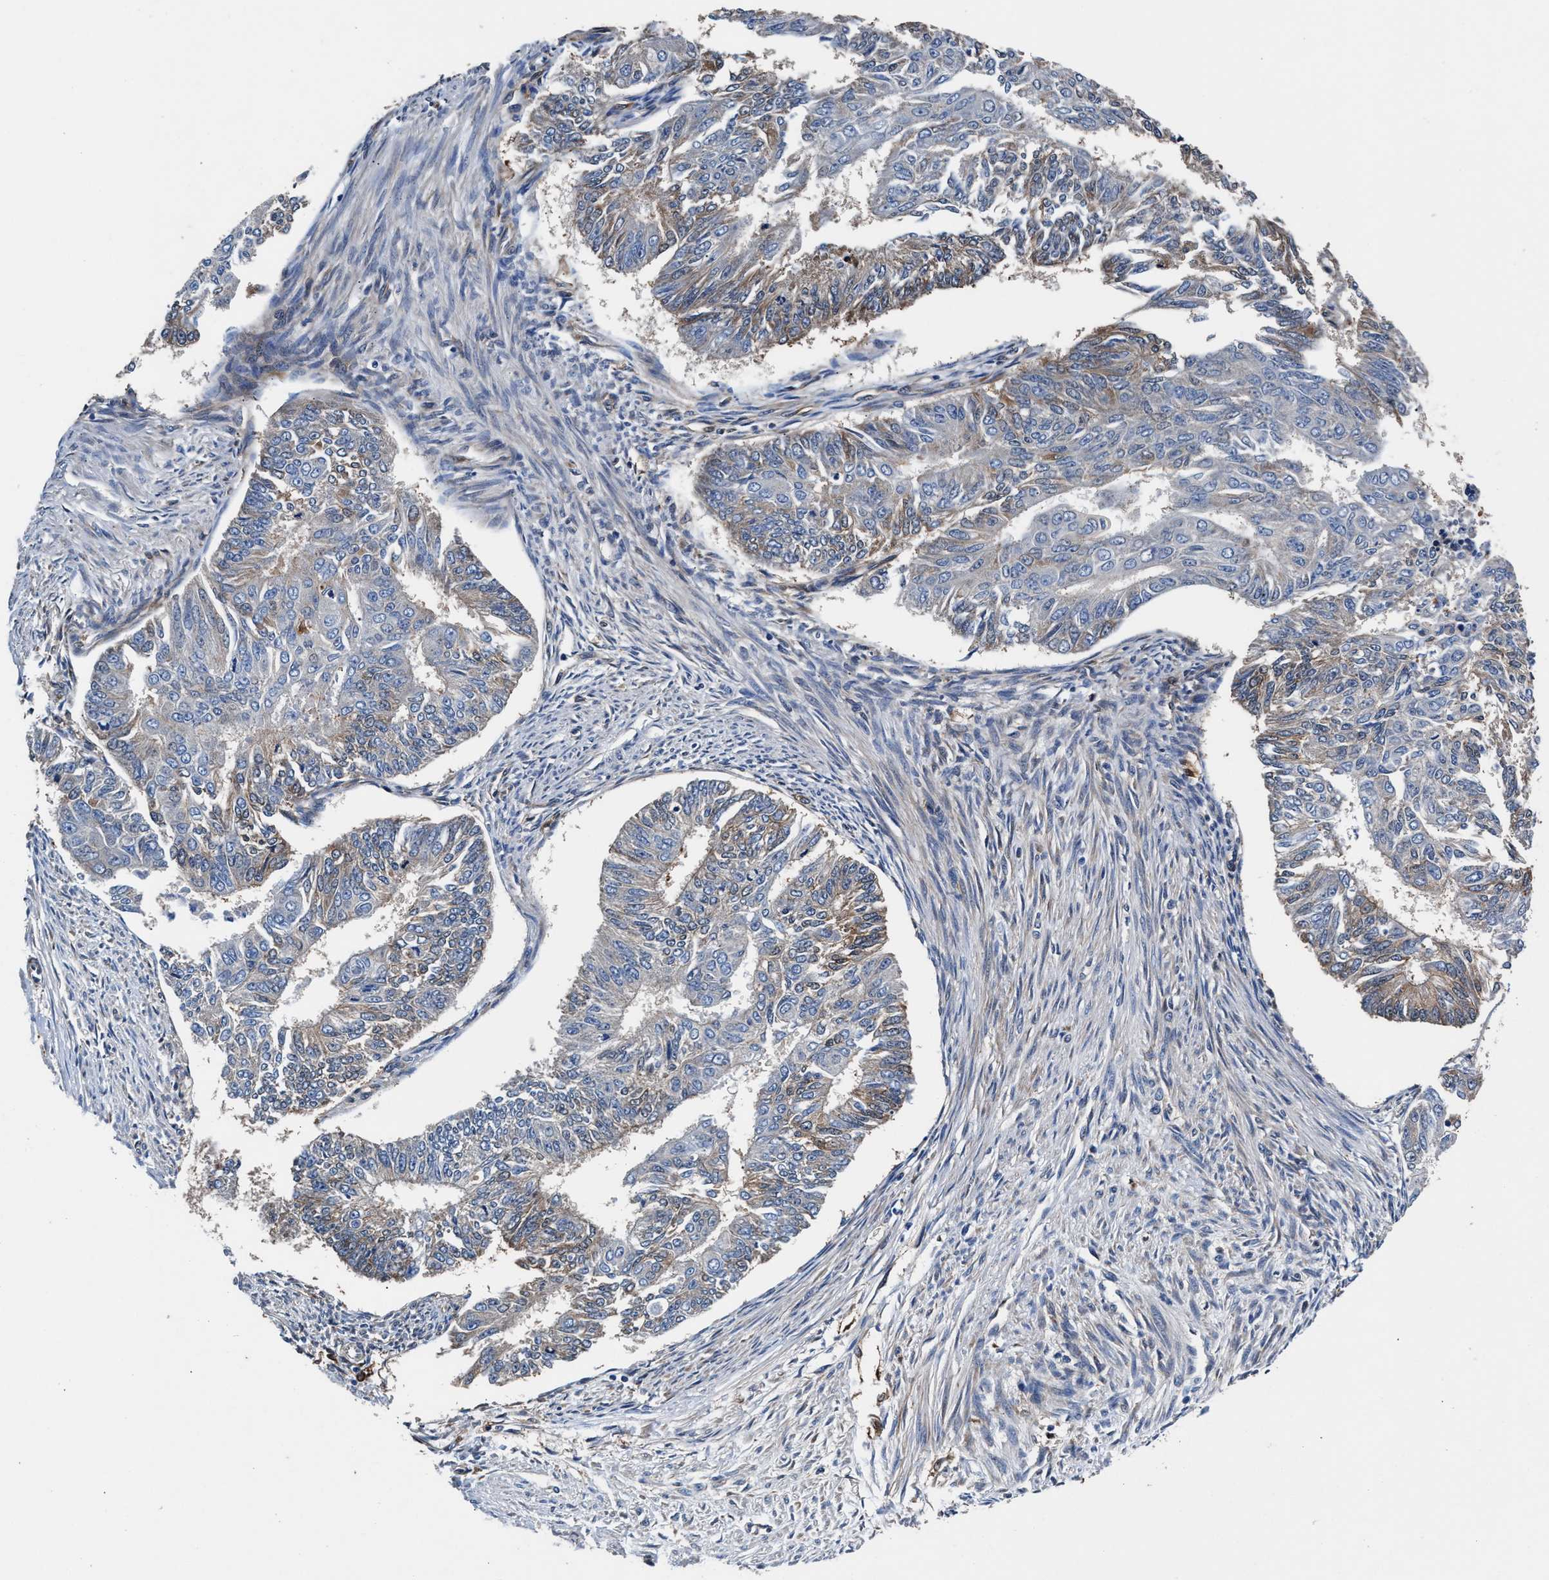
{"staining": {"intensity": "weak", "quantity": "<25%", "location": "cytoplasmic/membranous"}, "tissue": "endometrial cancer", "cell_type": "Tumor cells", "image_type": "cancer", "snomed": [{"axis": "morphology", "description": "Adenocarcinoma, NOS"}, {"axis": "topography", "description": "Endometrium"}], "caption": "High magnification brightfield microscopy of endometrial cancer stained with DAB (3,3'-diaminobenzidine) (brown) and counterstained with hematoxylin (blue): tumor cells show no significant staining.", "gene": "SH3GL1", "patient": {"sex": "female", "age": 32}}